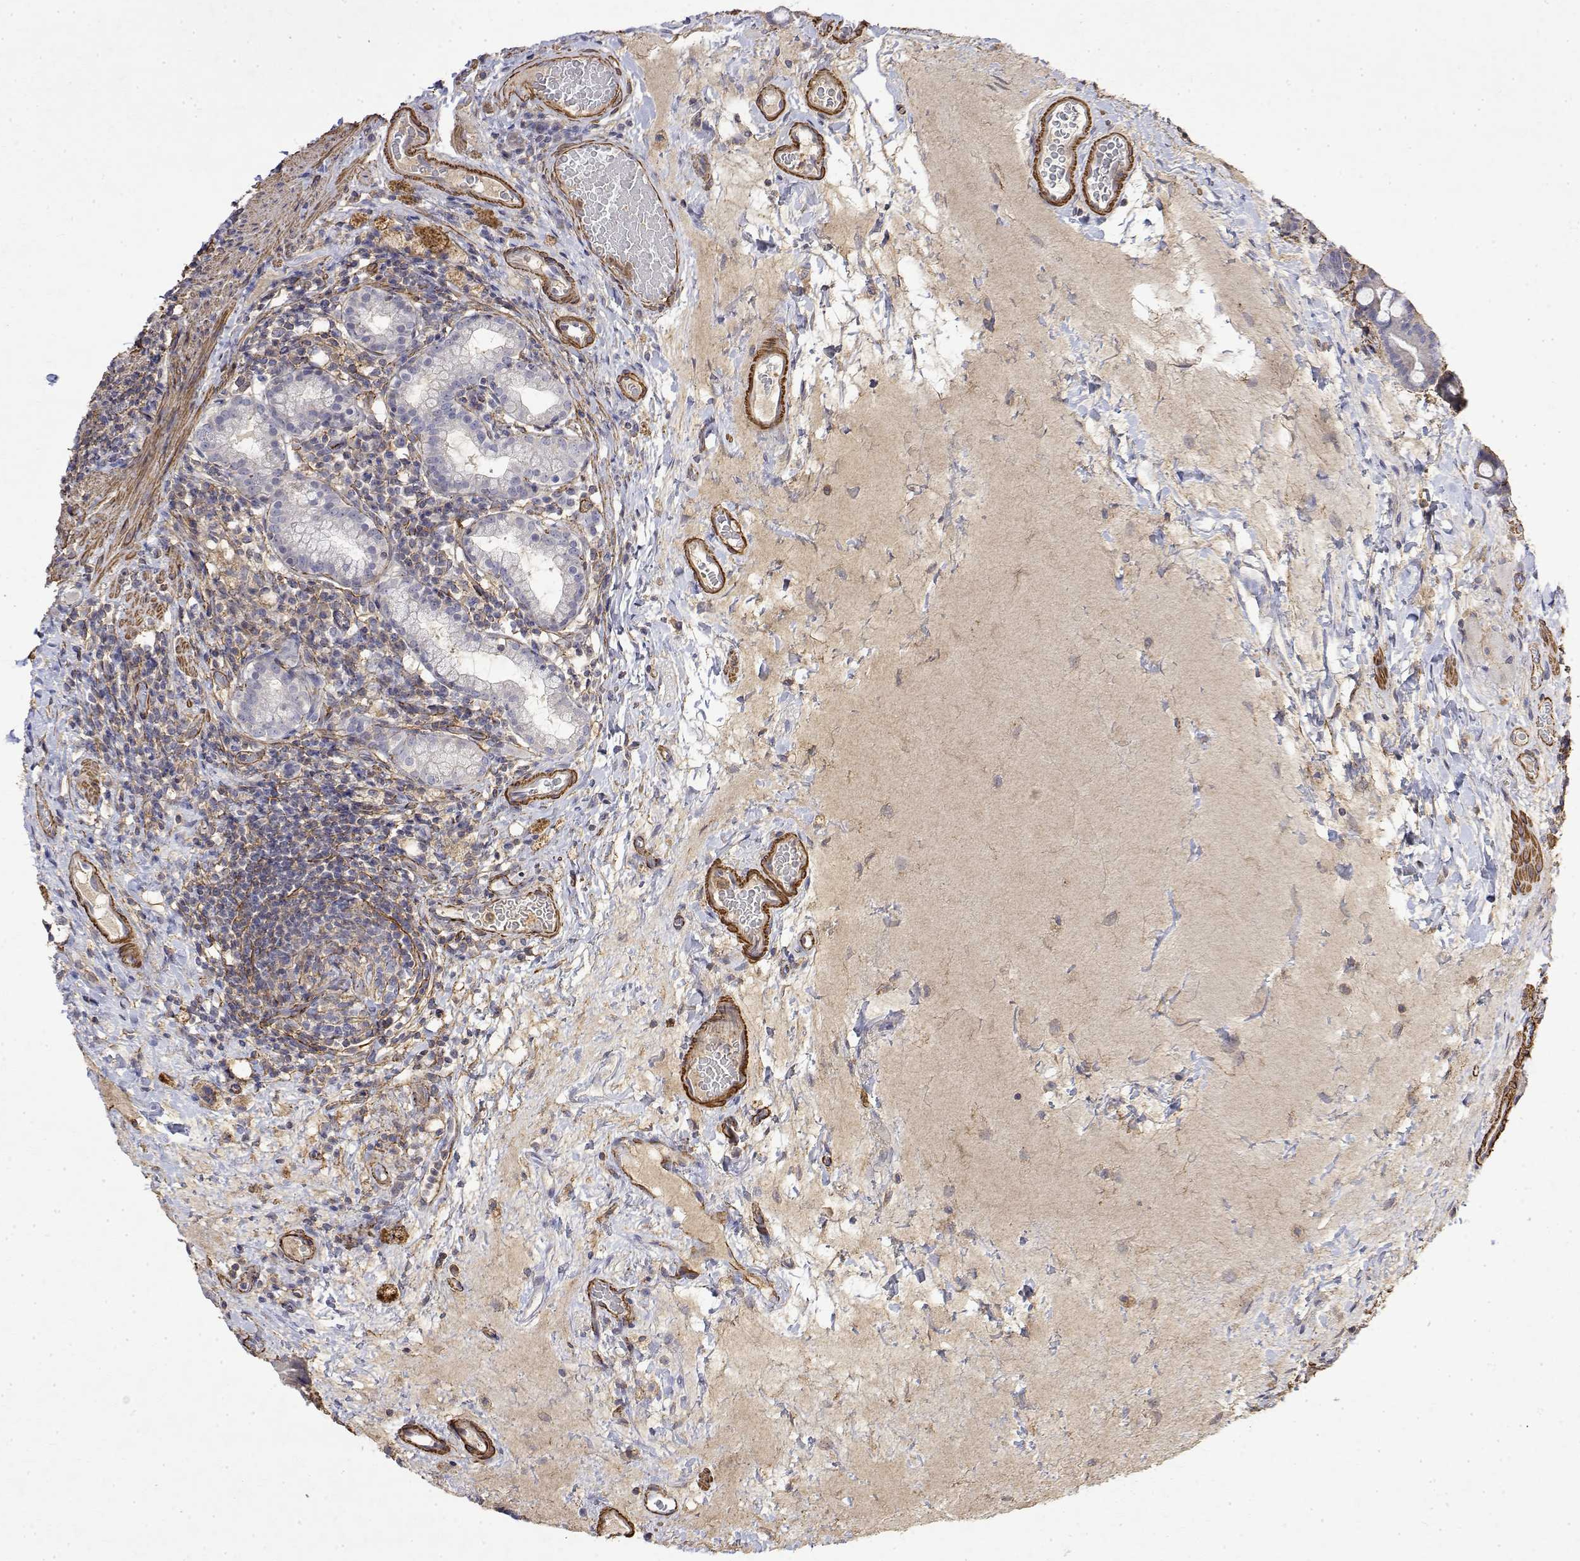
{"staining": {"intensity": "negative", "quantity": "none", "location": "none"}, "tissue": "small intestine", "cell_type": "Glandular cells", "image_type": "normal", "snomed": [{"axis": "morphology", "description": "Normal tissue, NOS"}, {"axis": "topography", "description": "Small intestine"}], "caption": "A high-resolution image shows immunohistochemistry (IHC) staining of normal small intestine, which demonstrates no significant expression in glandular cells.", "gene": "SOWAHD", "patient": {"sex": "male", "age": 26}}